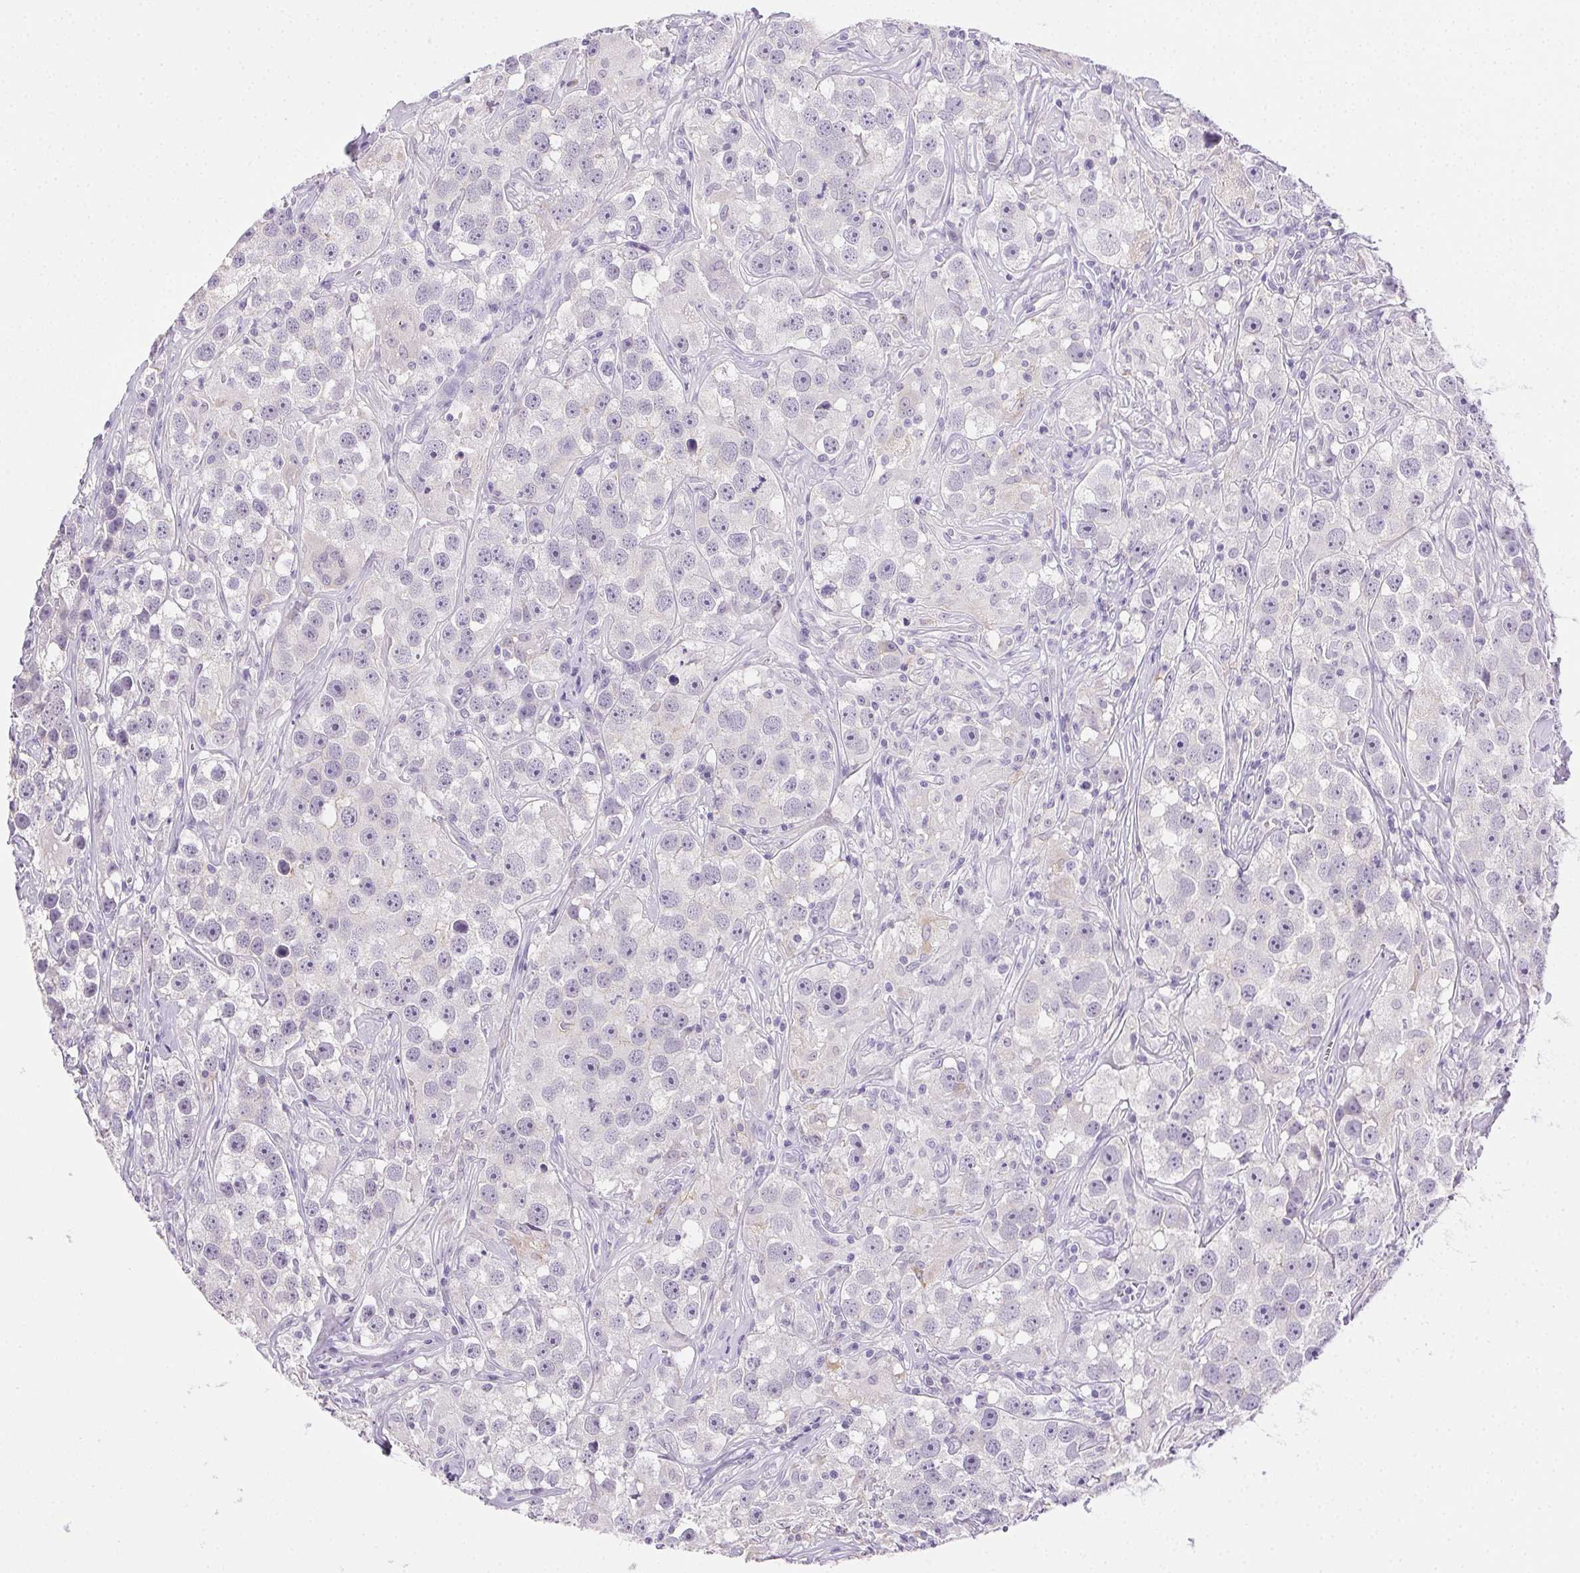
{"staining": {"intensity": "negative", "quantity": "none", "location": "none"}, "tissue": "testis cancer", "cell_type": "Tumor cells", "image_type": "cancer", "snomed": [{"axis": "morphology", "description": "Seminoma, NOS"}, {"axis": "topography", "description": "Testis"}], "caption": "The image displays no staining of tumor cells in testis seminoma. (IHC, brightfield microscopy, high magnification).", "gene": "CLDN10", "patient": {"sex": "male", "age": 49}}